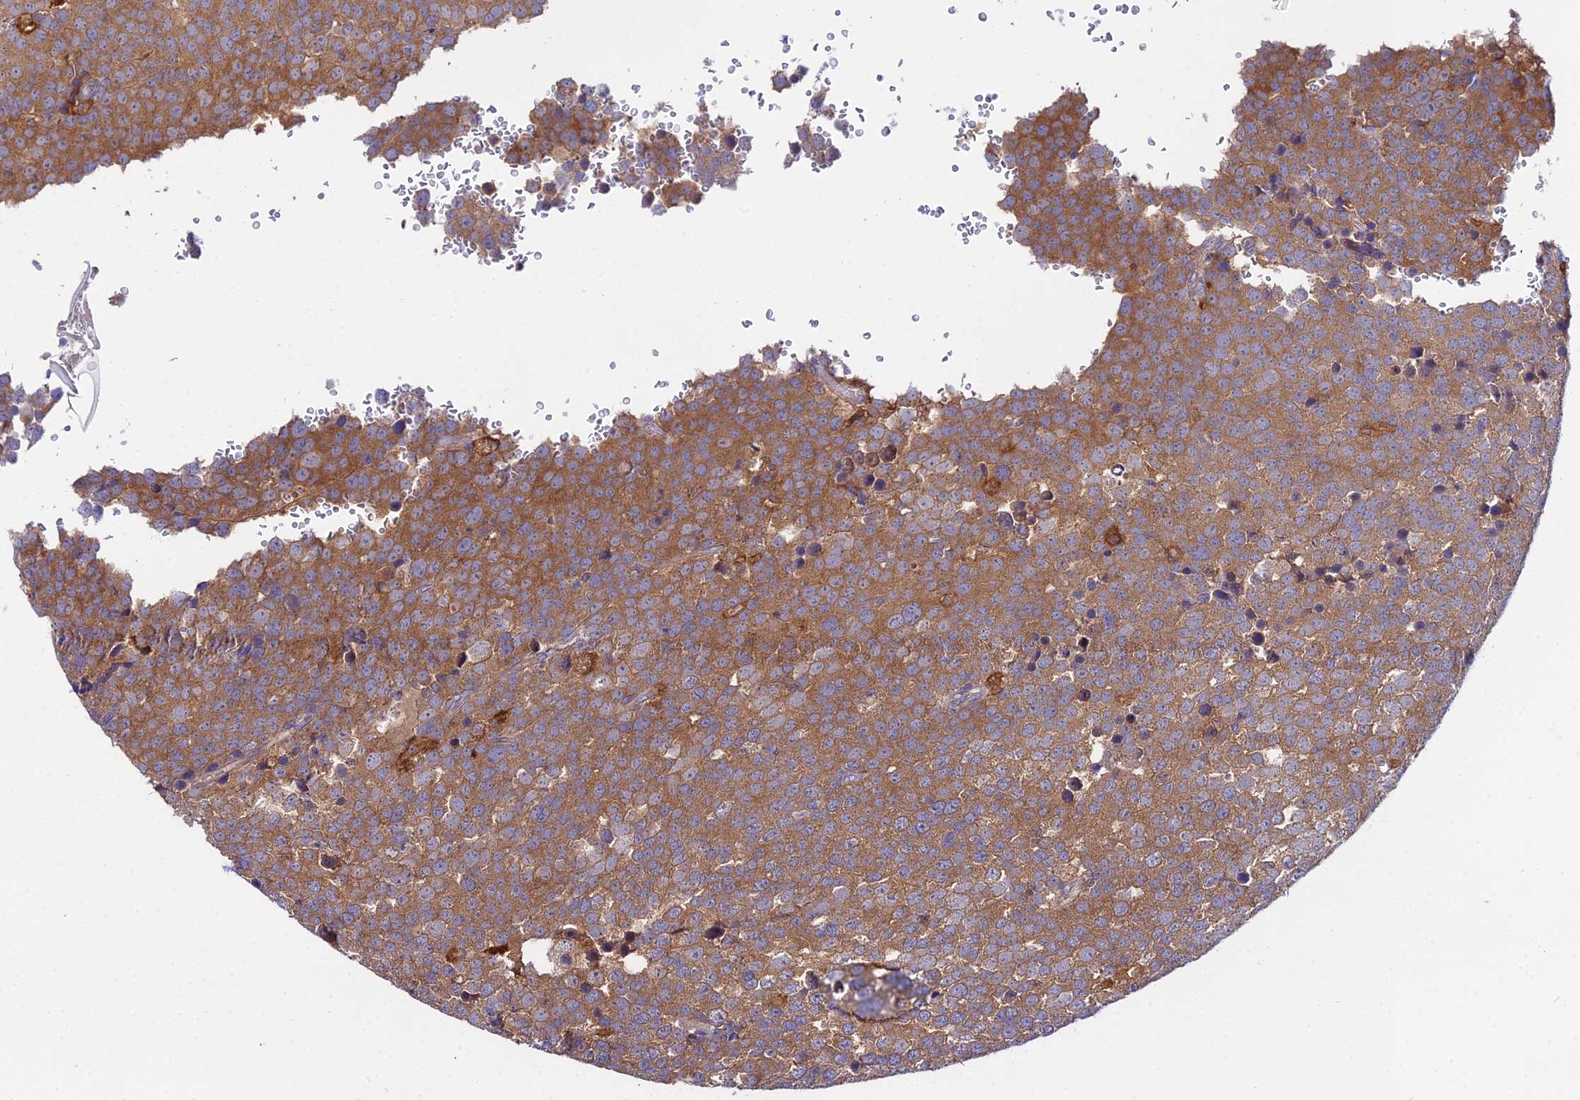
{"staining": {"intensity": "moderate", "quantity": ">75%", "location": "cytoplasmic/membranous"}, "tissue": "testis cancer", "cell_type": "Tumor cells", "image_type": "cancer", "snomed": [{"axis": "morphology", "description": "Seminoma, NOS"}, {"axis": "topography", "description": "Testis"}], "caption": "Immunohistochemical staining of testis seminoma displays medium levels of moderate cytoplasmic/membranous protein positivity in approximately >75% of tumor cells.", "gene": "C2orf69", "patient": {"sex": "male", "age": 71}}